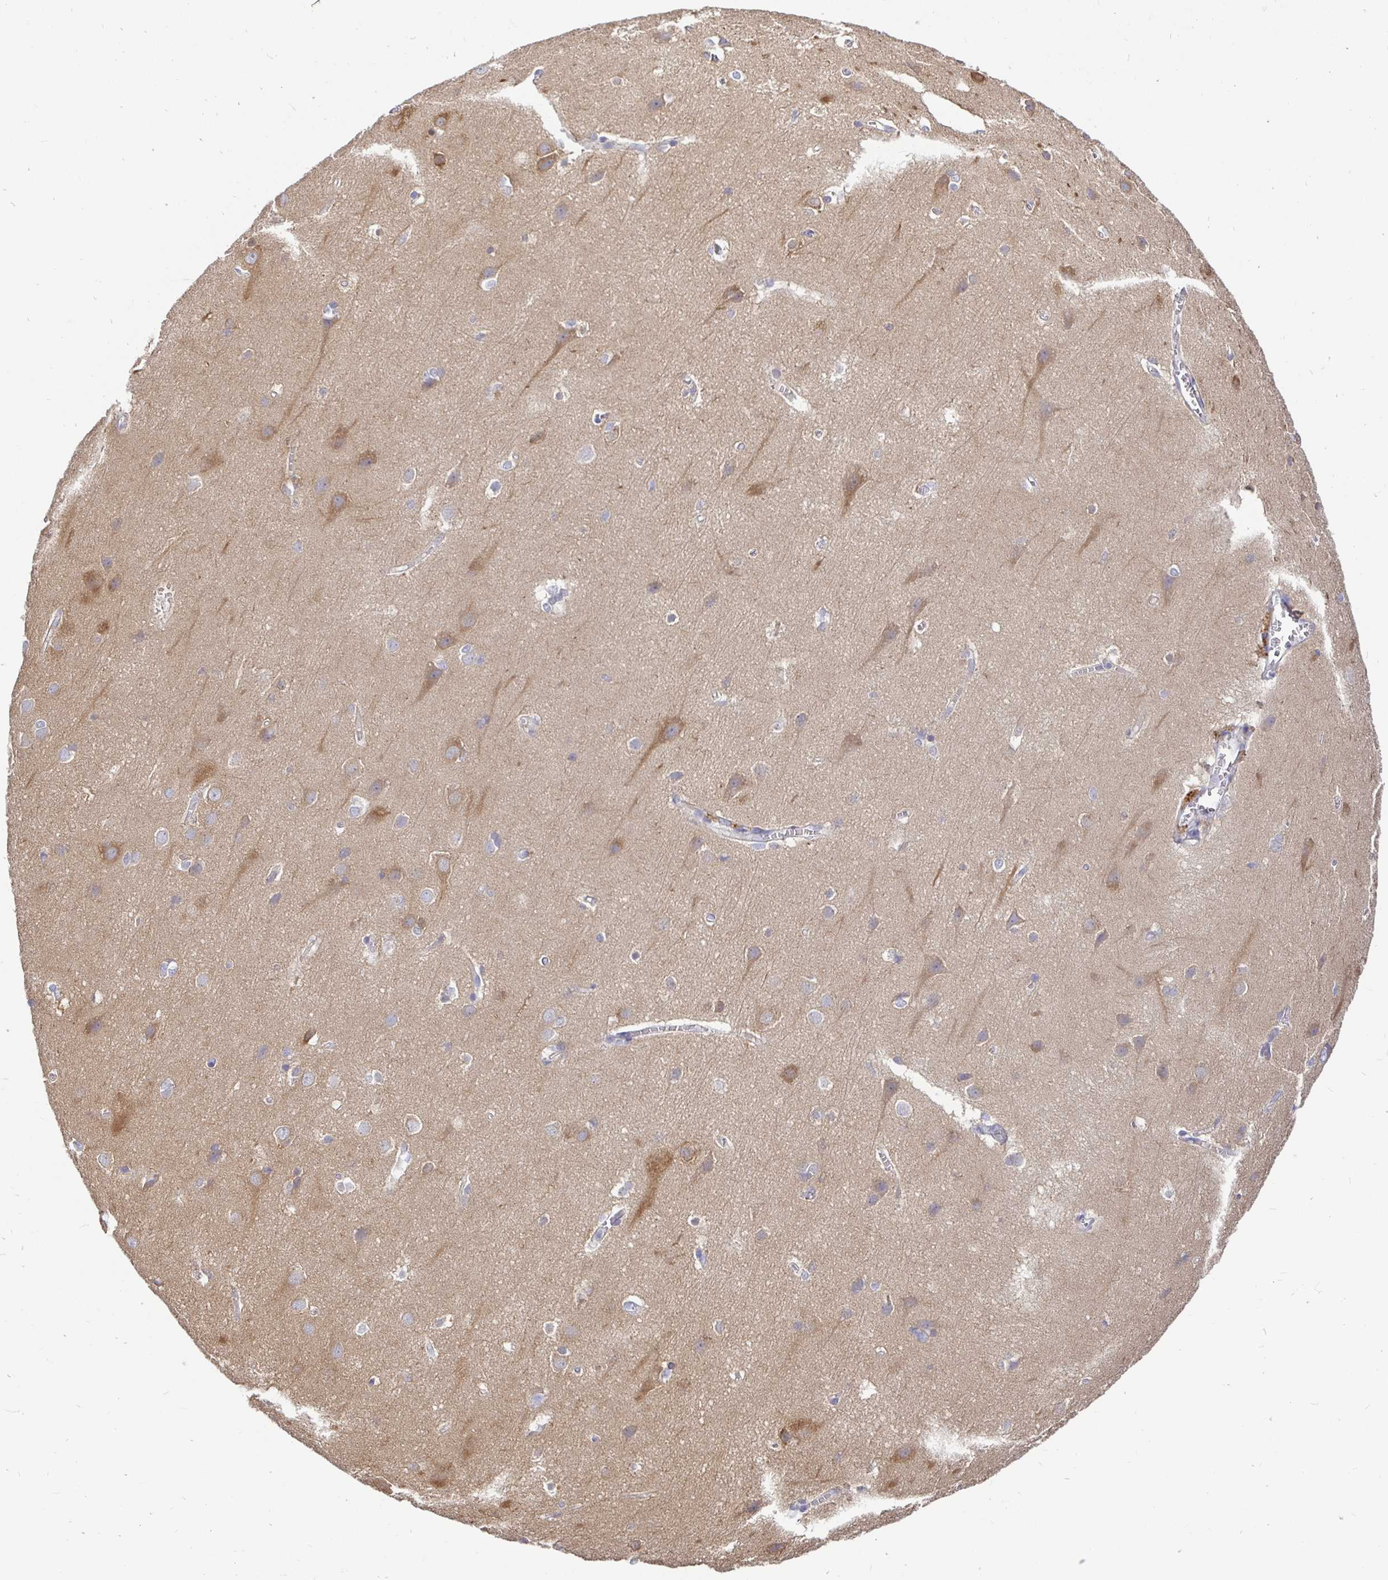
{"staining": {"intensity": "negative", "quantity": "none", "location": "none"}, "tissue": "cerebral cortex", "cell_type": "Endothelial cells", "image_type": "normal", "snomed": [{"axis": "morphology", "description": "Normal tissue, NOS"}, {"axis": "topography", "description": "Cerebral cortex"}], "caption": "Immunohistochemistry (IHC) photomicrograph of normal cerebral cortex: cerebral cortex stained with DAB (3,3'-diaminobenzidine) displays no significant protein positivity in endothelial cells. (DAB IHC with hematoxylin counter stain).", "gene": "KIF21A", "patient": {"sex": "male", "age": 37}}